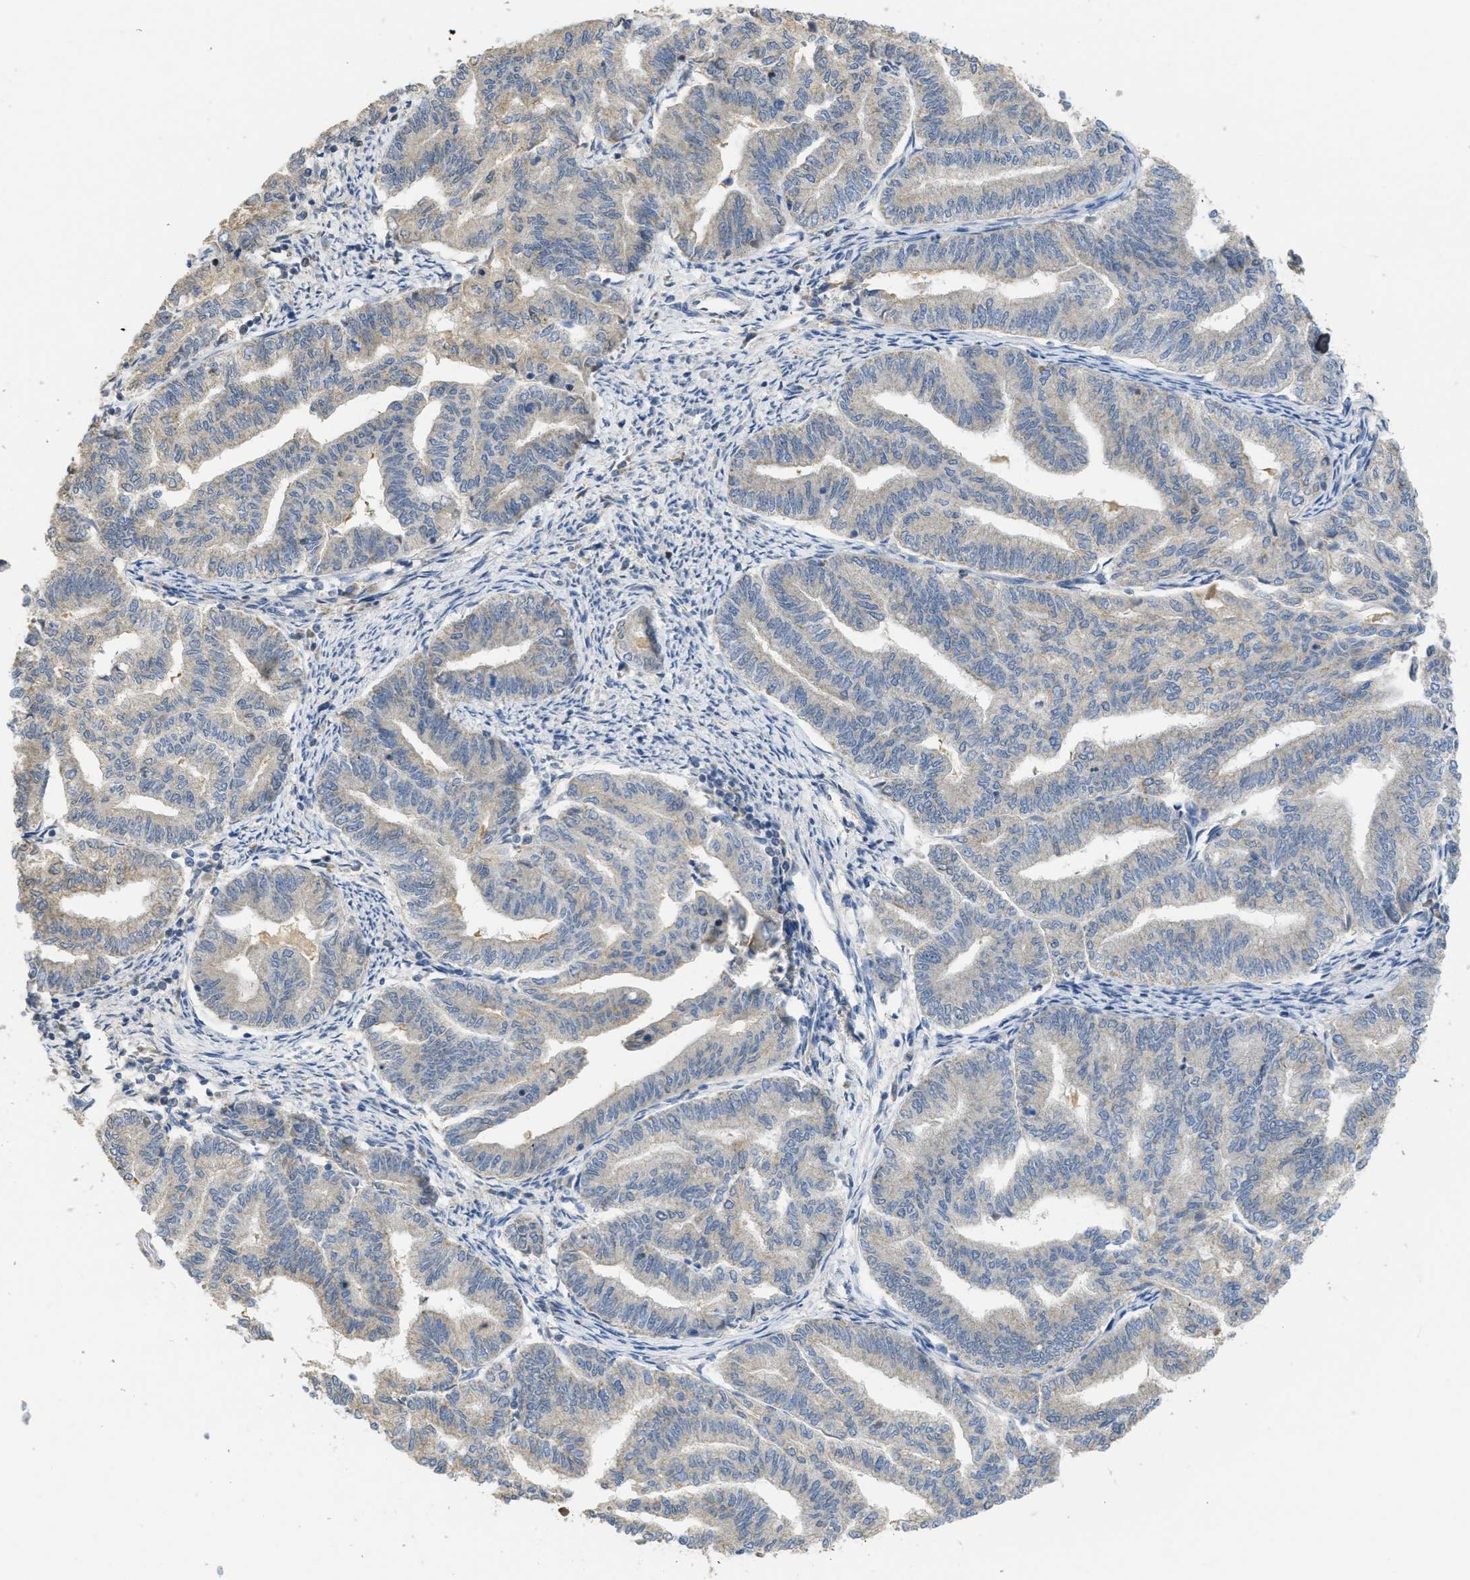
{"staining": {"intensity": "weak", "quantity": "25%-75%", "location": "cytoplasmic/membranous"}, "tissue": "endometrial cancer", "cell_type": "Tumor cells", "image_type": "cancer", "snomed": [{"axis": "morphology", "description": "Adenocarcinoma, NOS"}, {"axis": "topography", "description": "Endometrium"}], "caption": "There is low levels of weak cytoplasmic/membranous expression in tumor cells of endometrial cancer (adenocarcinoma), as demonstrated by immunohistochemical staining (brown color).", "gene": "SFXN2", "patient": {"sex": "female", "age": 79}}